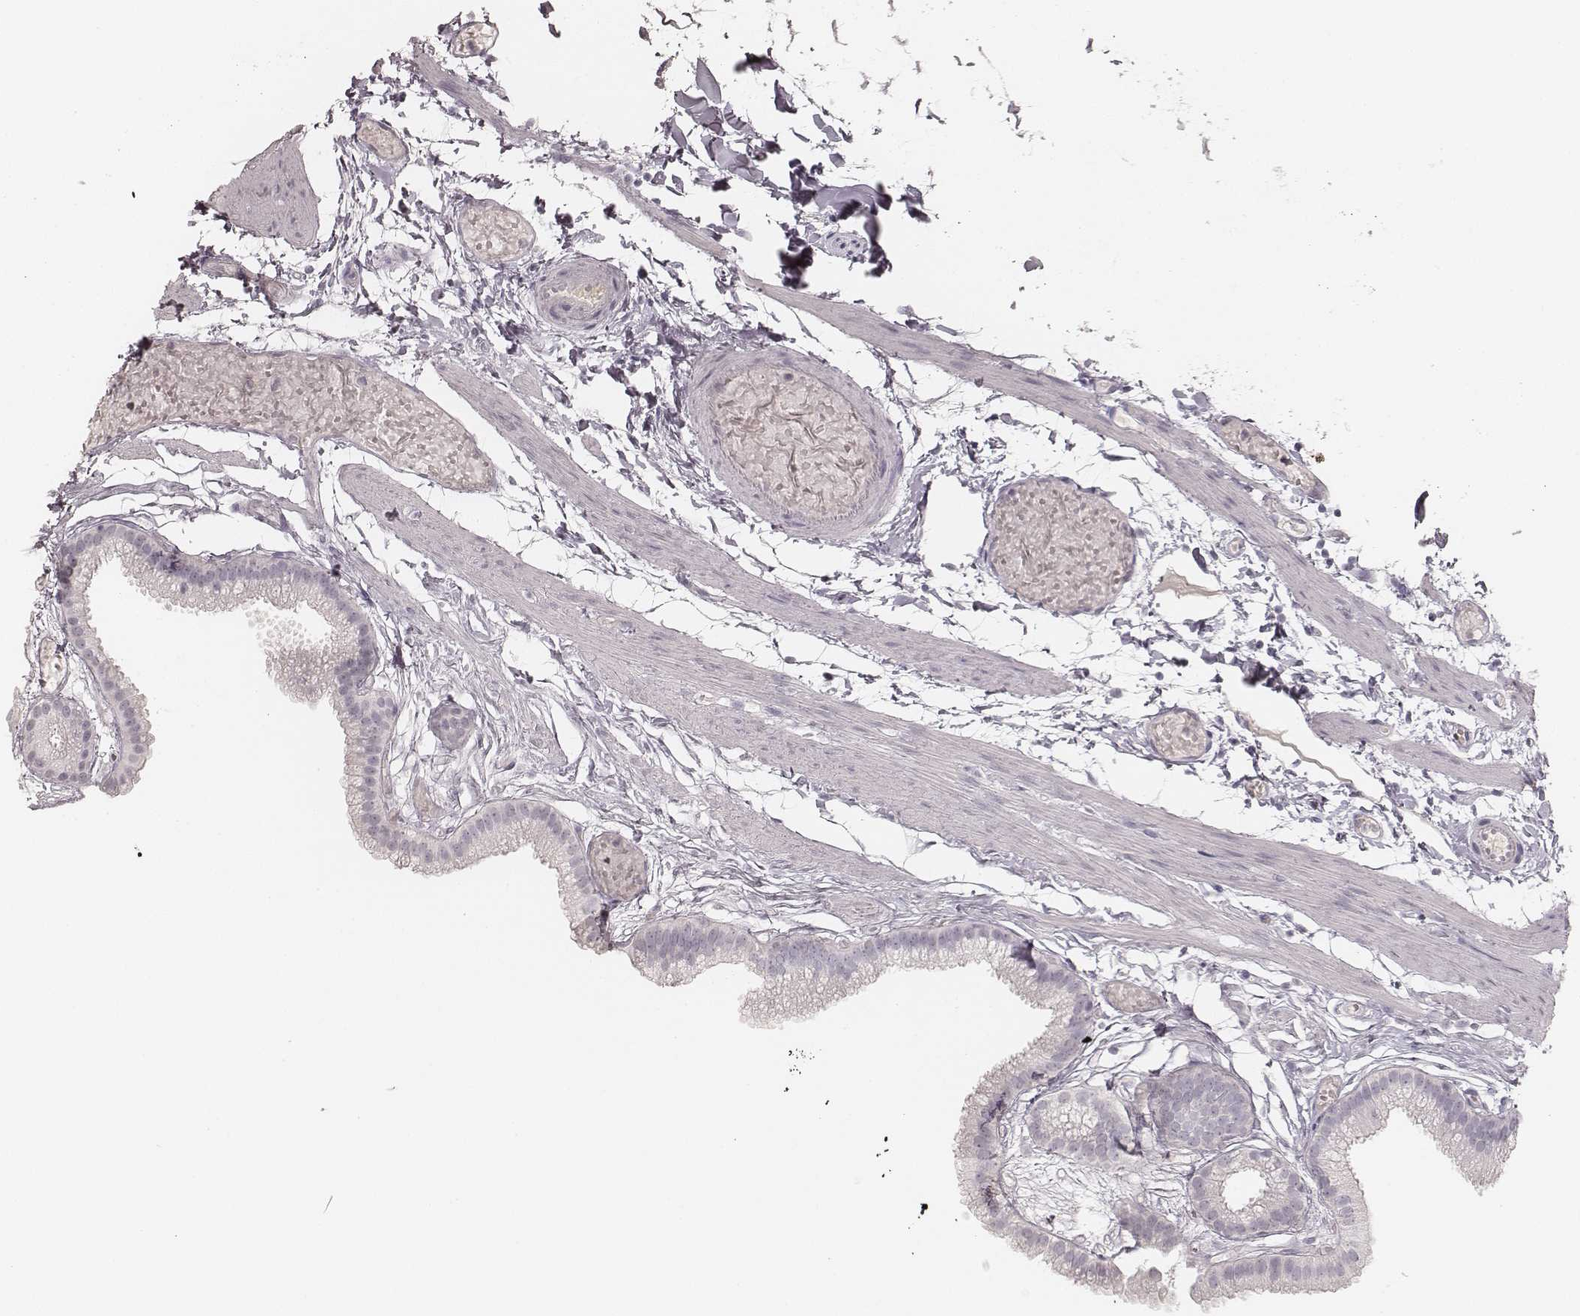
{"staining": {"intensity": "negative", "quantity": "none", "location": "none"}, "tissue": "gallbladder", "cell_type": "Glandular cells", "image_type": "normal", "snomed": [{"axis": "morphology", "description": "Normal tissue, NOS"}, {"axis": "topography", "description": "Gallbladder"}], "caption": "This is a micrograph of immunohistochemistry (IHC) staining of unremarkable gallbladder, which shows no expression in glandular cells.", "gene": "KRT31", "patient": {"sex": "female", "age": 45}}